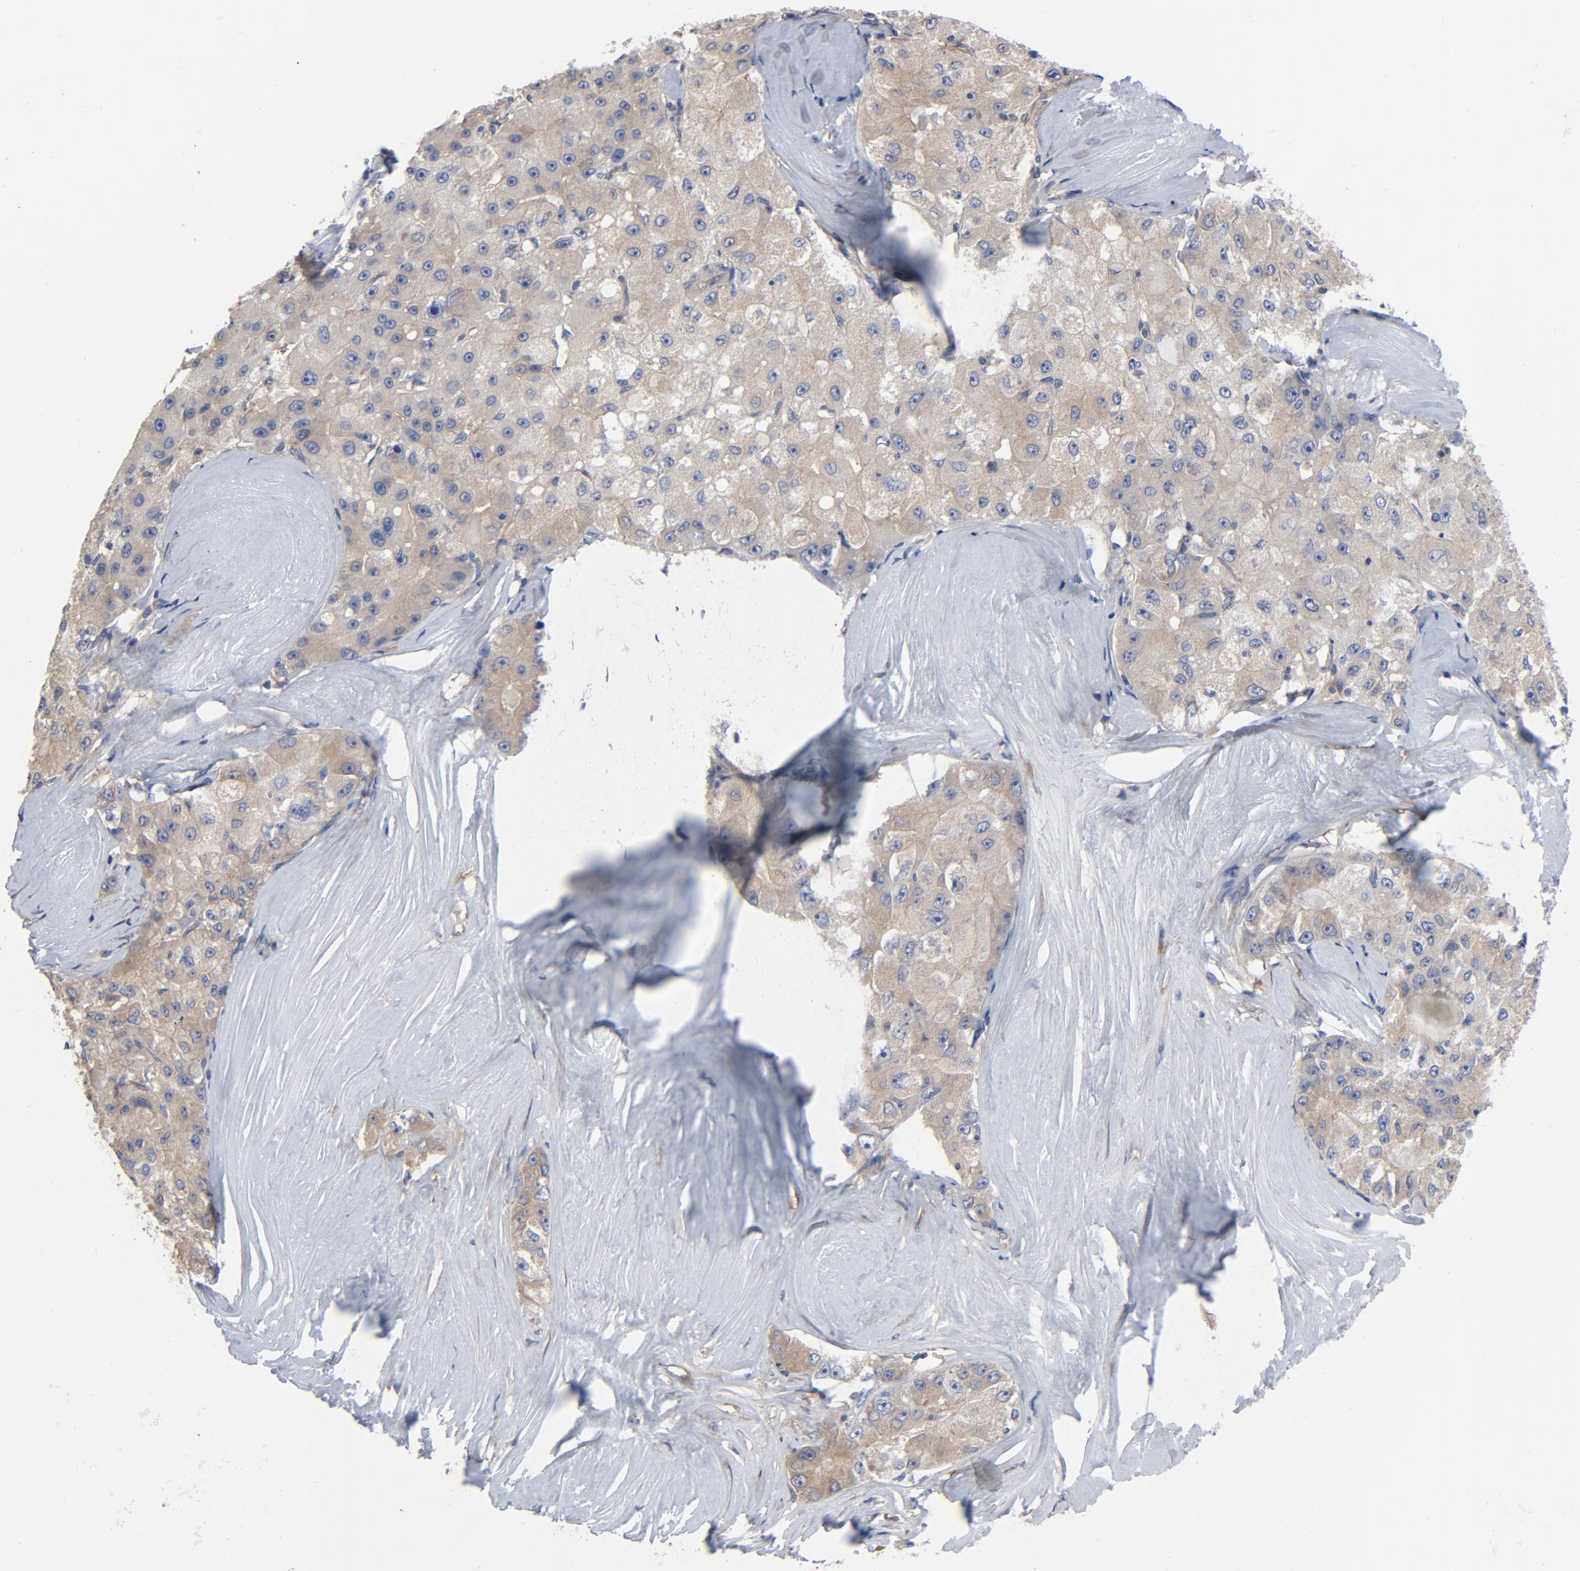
{"staining": {"intensity": "moderate", "quantity": ">75%", "location": "cytoplasmic/membranous"}, "tissue": "liver cancer", "cell_type": "Tumor cells", "image_type": "cancer", "snomed": [{"axis": "morphology", "description": "Carcinoma, Hepatocellular, NOS"}, {"axis": "topography", "description": "Liver"}], "caption": "An immunohistochemistry (IHC) image of tumor tissue is shown. Protein staining in brown labels moderate cytoplasmic/membranous positivity in liver hepatocellular carcinoma within tumor cells.", "gene": "DYNLT3", "patient": {"sex": "male", "age": 80}}